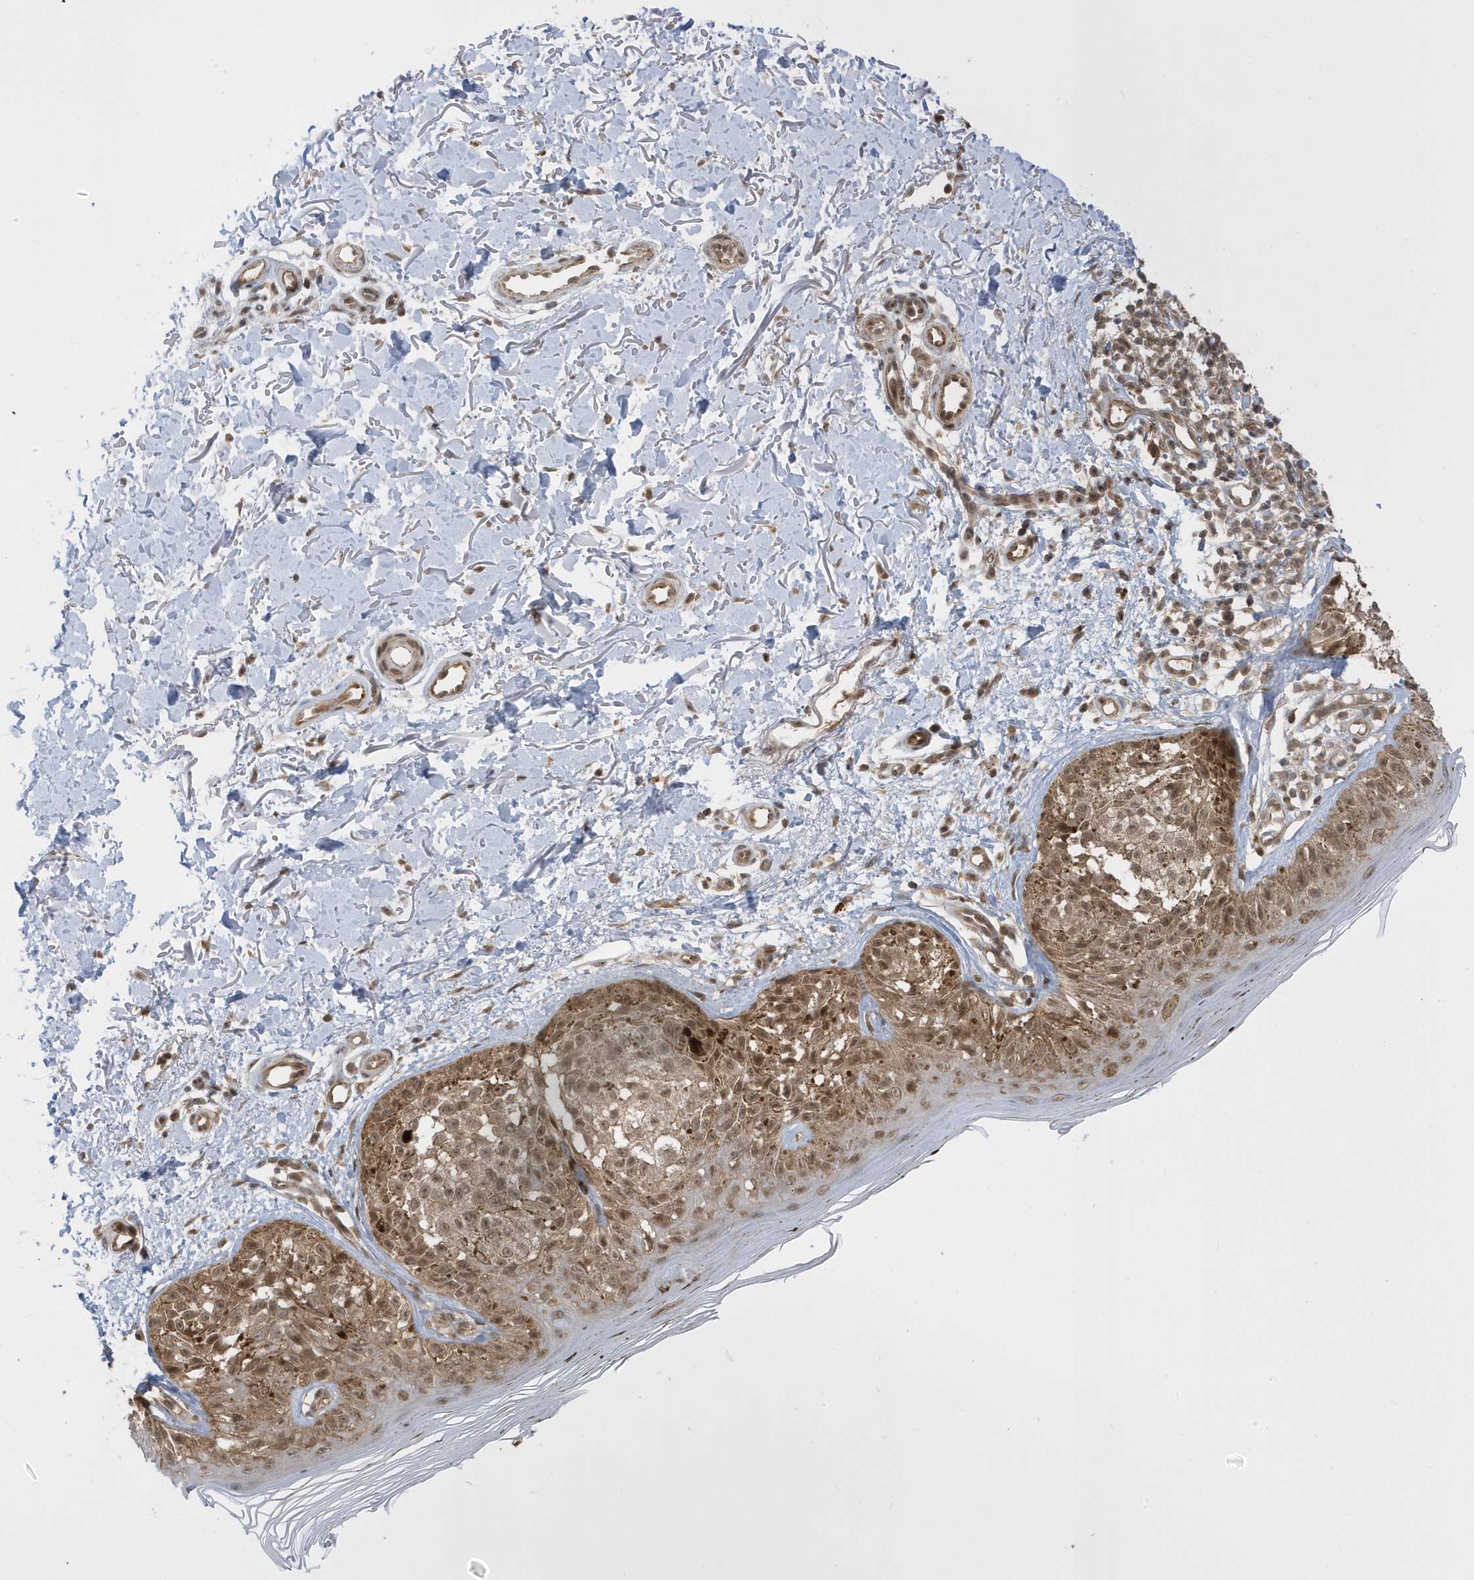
{"staining": {"intensity": "moderate", "quantity": ">75%", "location": "cytoplasmic/membranous,nuclear"}, "tissue": "melanoma", "cell_type": "Tumor cells", "image_type": "cancer", "snomed": [{"axis": "morphology", "description": "Malignant melanoma, NOS"}, {"axis": "topography", "description": "Skin"}], "caption": "Immunohistochemistry (IHC) image of human malignant melanoma stained for a protein (brown), which displays medium levels of moderate cytoplasmic/membranous and nuclear staining in approximately >75% of tumor cells.", "gene": "METTL21A", "patient": {"sex": "female", "age": 50}}